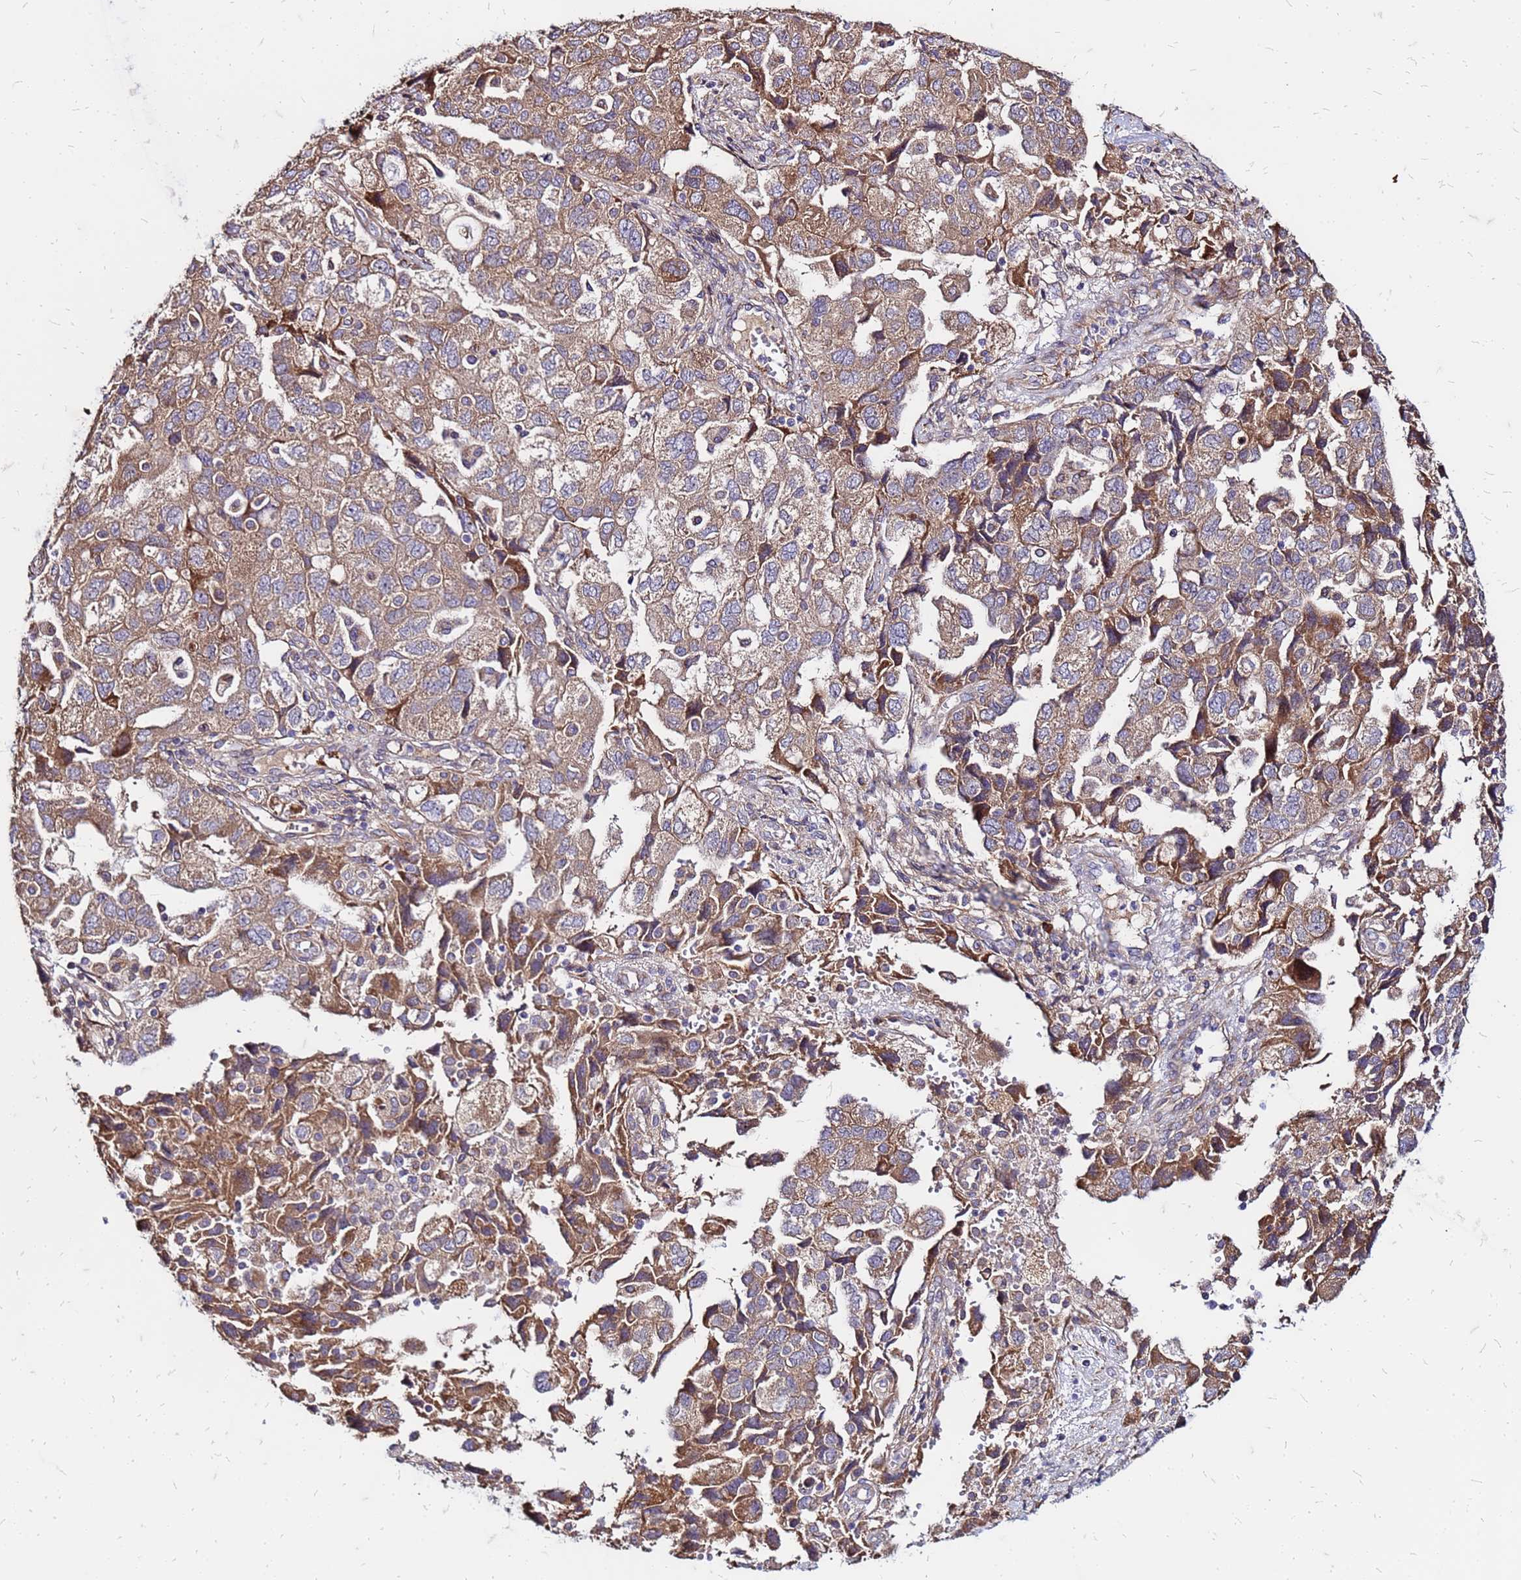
{"staining": {"intensity": "moderate", "quantity": ">75%", "location": "cytoplasmic/membranous"}, "tissue": "ovarian cancer", "cell_type": "Tumor cells", "image_type": "cancer", "snomed": [{"axis": "morphology", "description": "Carcinoma, NOS"}, {"axis": "morphology", "description": "Cystadenocarcinoma, serous, NOS"}, {"axis": "topography", "description": "Ovary"}], "caption": "Ovarian cancer stained for a protein displays moderate cytoplasmic/membranous positivity in tumor cells.", "gene": "VMO1", "patient": {"sex": "female", "age": 69}}